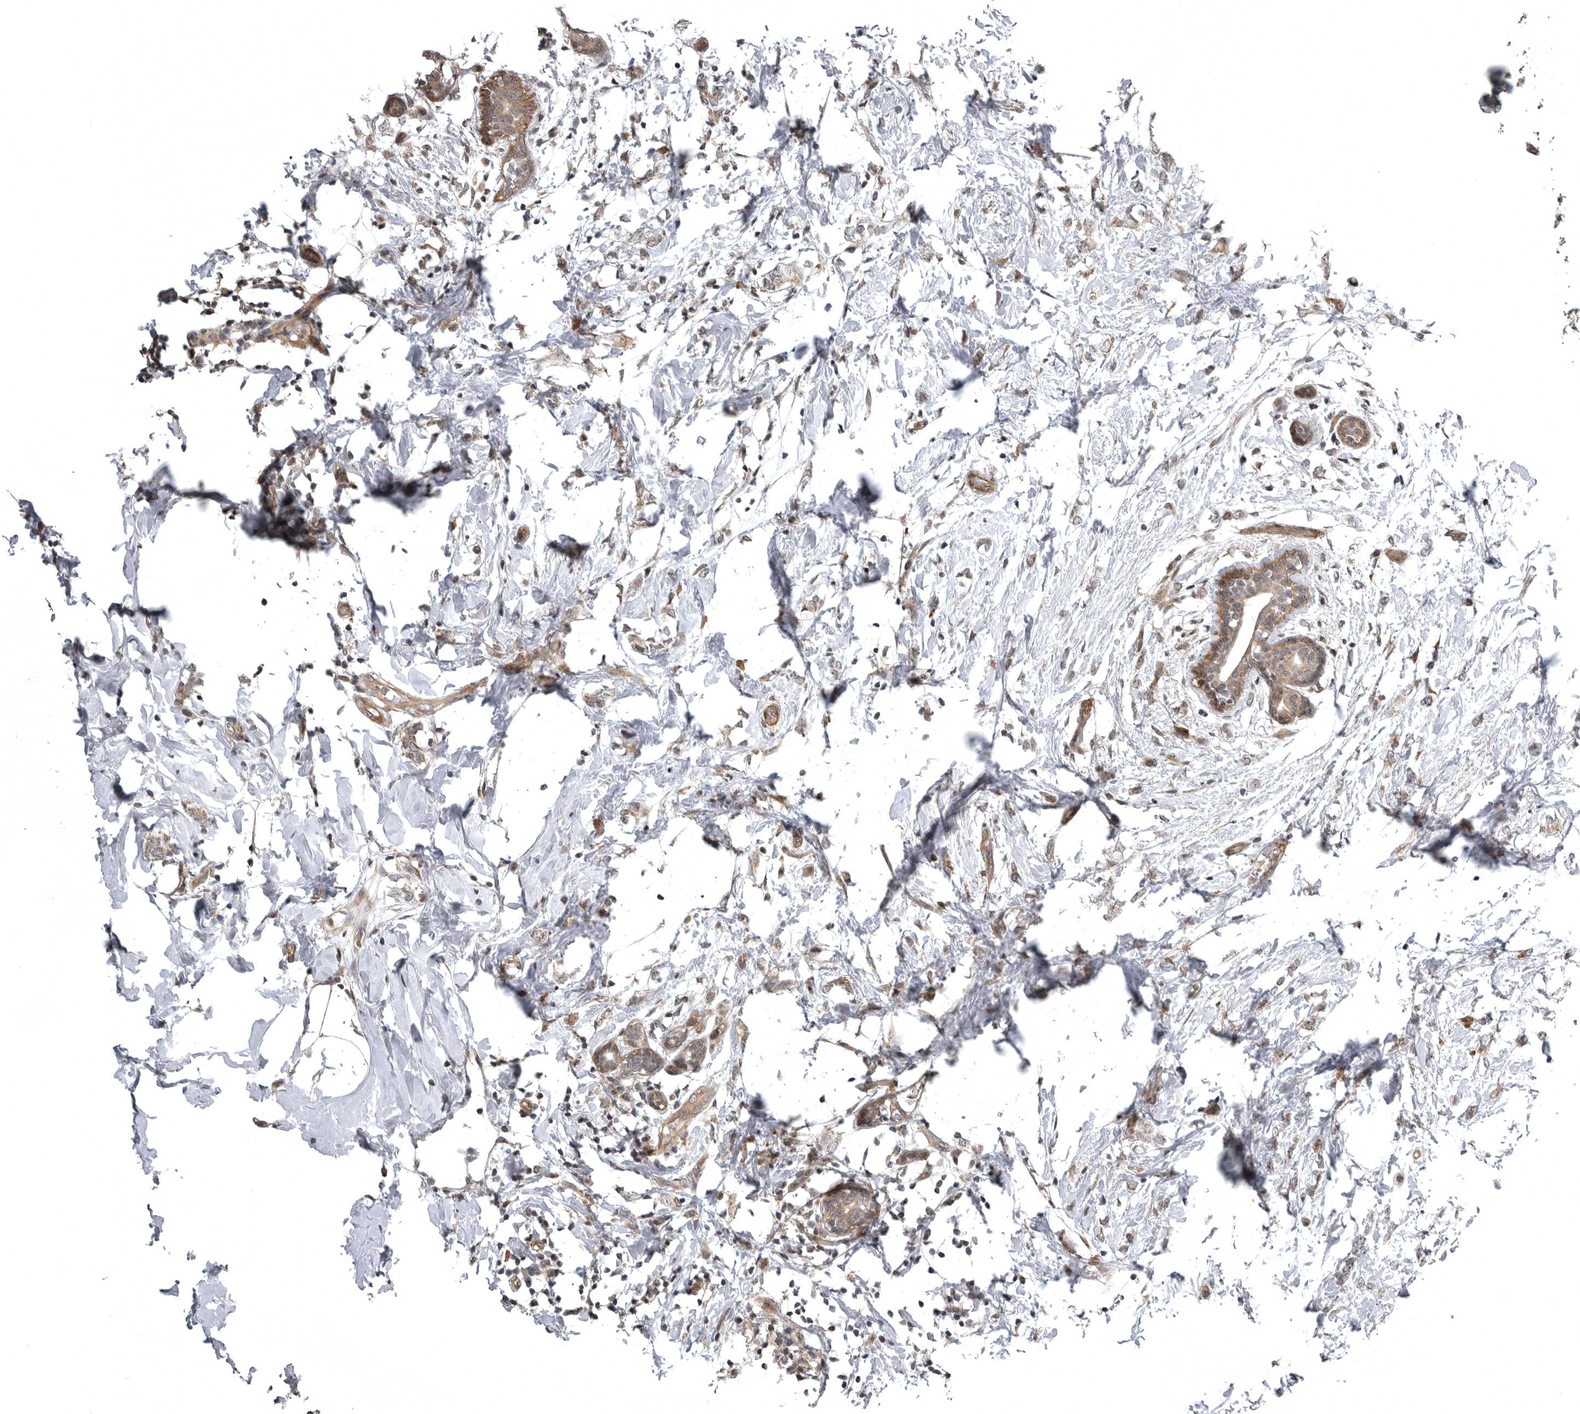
{"staining": {"intensity": "weak", "quantity": ">75%", "location": "cytoplasmic/membranous"}, "tissue": "breast cancer", "cell_type": "Tumor cells", "image_type": "cancer", "snomed": [{"axis": "morphology", "description": "Normal tissue, NOS"}, {"axis": "morphology", "description": "Lobular carcinoma"}, {"axis": "topography", "description": "Breast"}], "caption": "IHC of human lobular carcinoma (breast) exhibits low levels of weak cytoplasmic/membranous staining in about >75% of tumor cells.", "gene": "SNX16", "patient": {"sex": "female", "age": 47}}